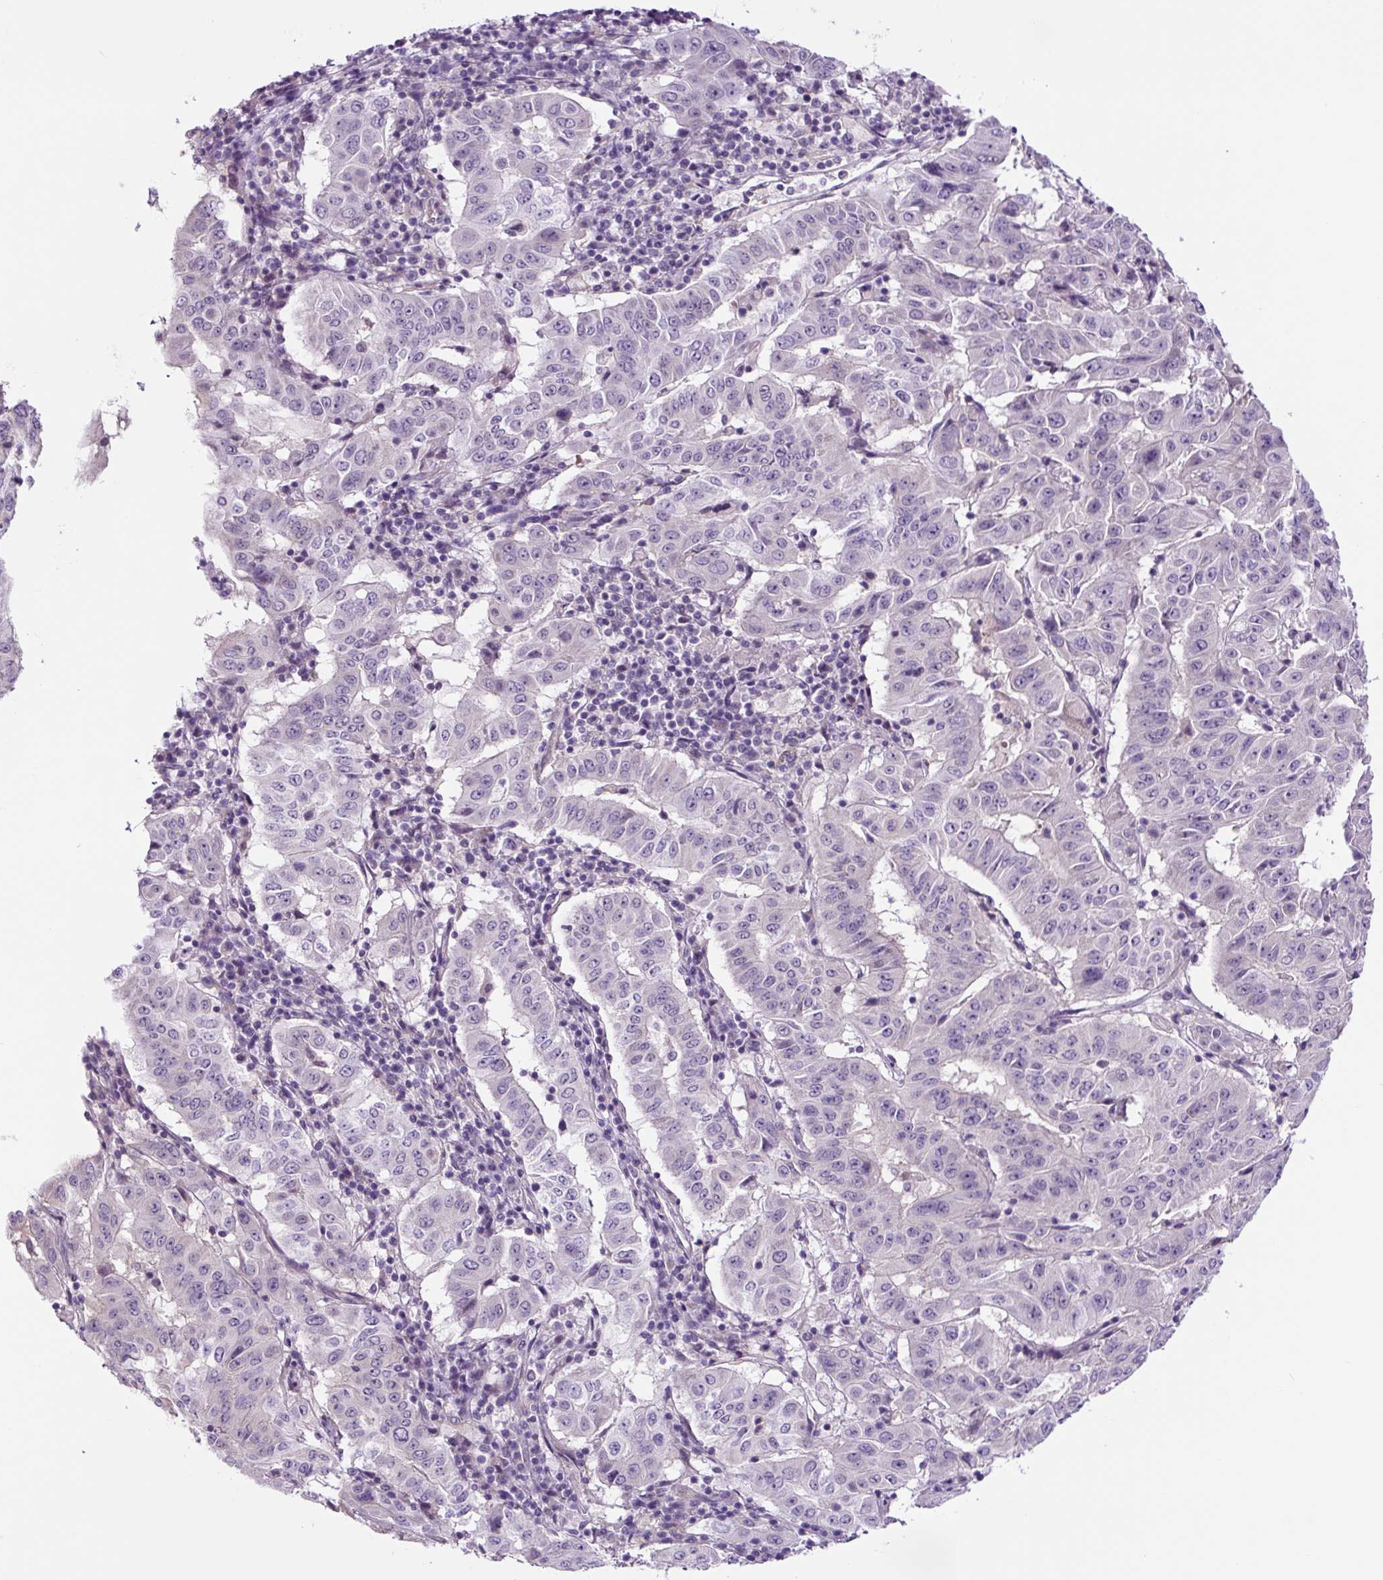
{"staining": {"intensity": "negative", "quantity": "none", "location": "none"}, "tissue": "pancreatic cancer", "cell_type": "Tumor cells", "image_type": "cancer", "snomed": [{"axis": "morphology", "description": "Adenocarcinoma, NOS"}, {"axis": "topography", "description": "Pancreas"}], "caption": "High power microscopy image of an IHC photomicrograph of pancreatic cancer (adenocarcinoma), revealing no significant positivity in tumor cells.", "gene": "GORASP1", "patient": {"sex": "male", "age": 63}}